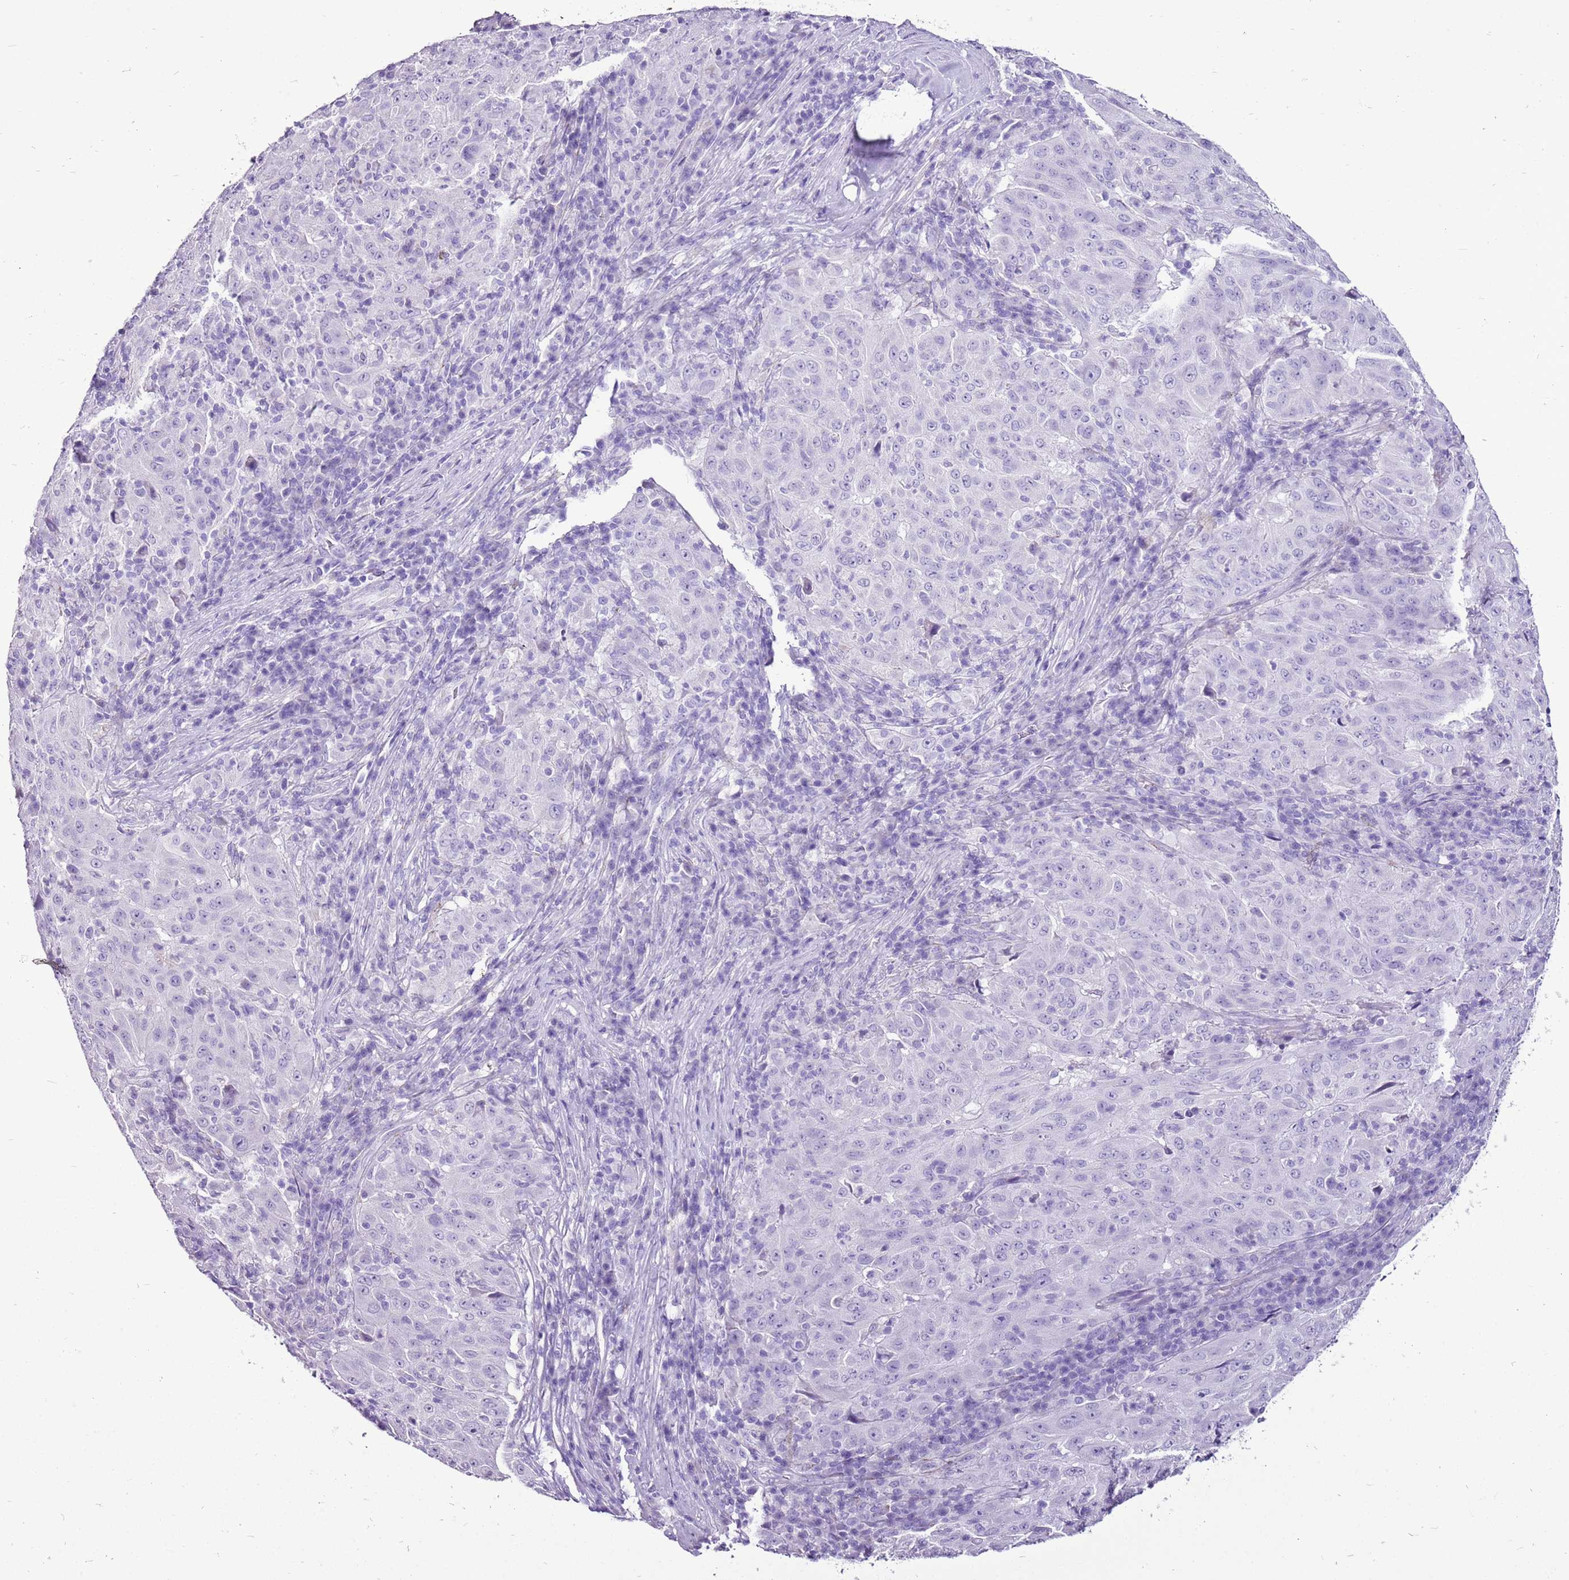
{"staining": {"intensity": "negative", "quantity": "none", "location": "none"}, "tissue": "pancreatic cancer", "cell_type": "Tumor cells", "image_type": "cancer", "snomed": [{"axis": "morphology", "description": "Adenocarcinoma, NOS"}, {"axis": "topography", "description": "Pancreas"}], "caption": "Immunohistochemistry (IHC) photomicrograph of pancreatic cancer (adenocarcinoma) stained for a protein (brown), which demonstrates no positivity in tumor cells.", "gene": "ACSS3", "patient": {"sex": "male", "age": 63}}